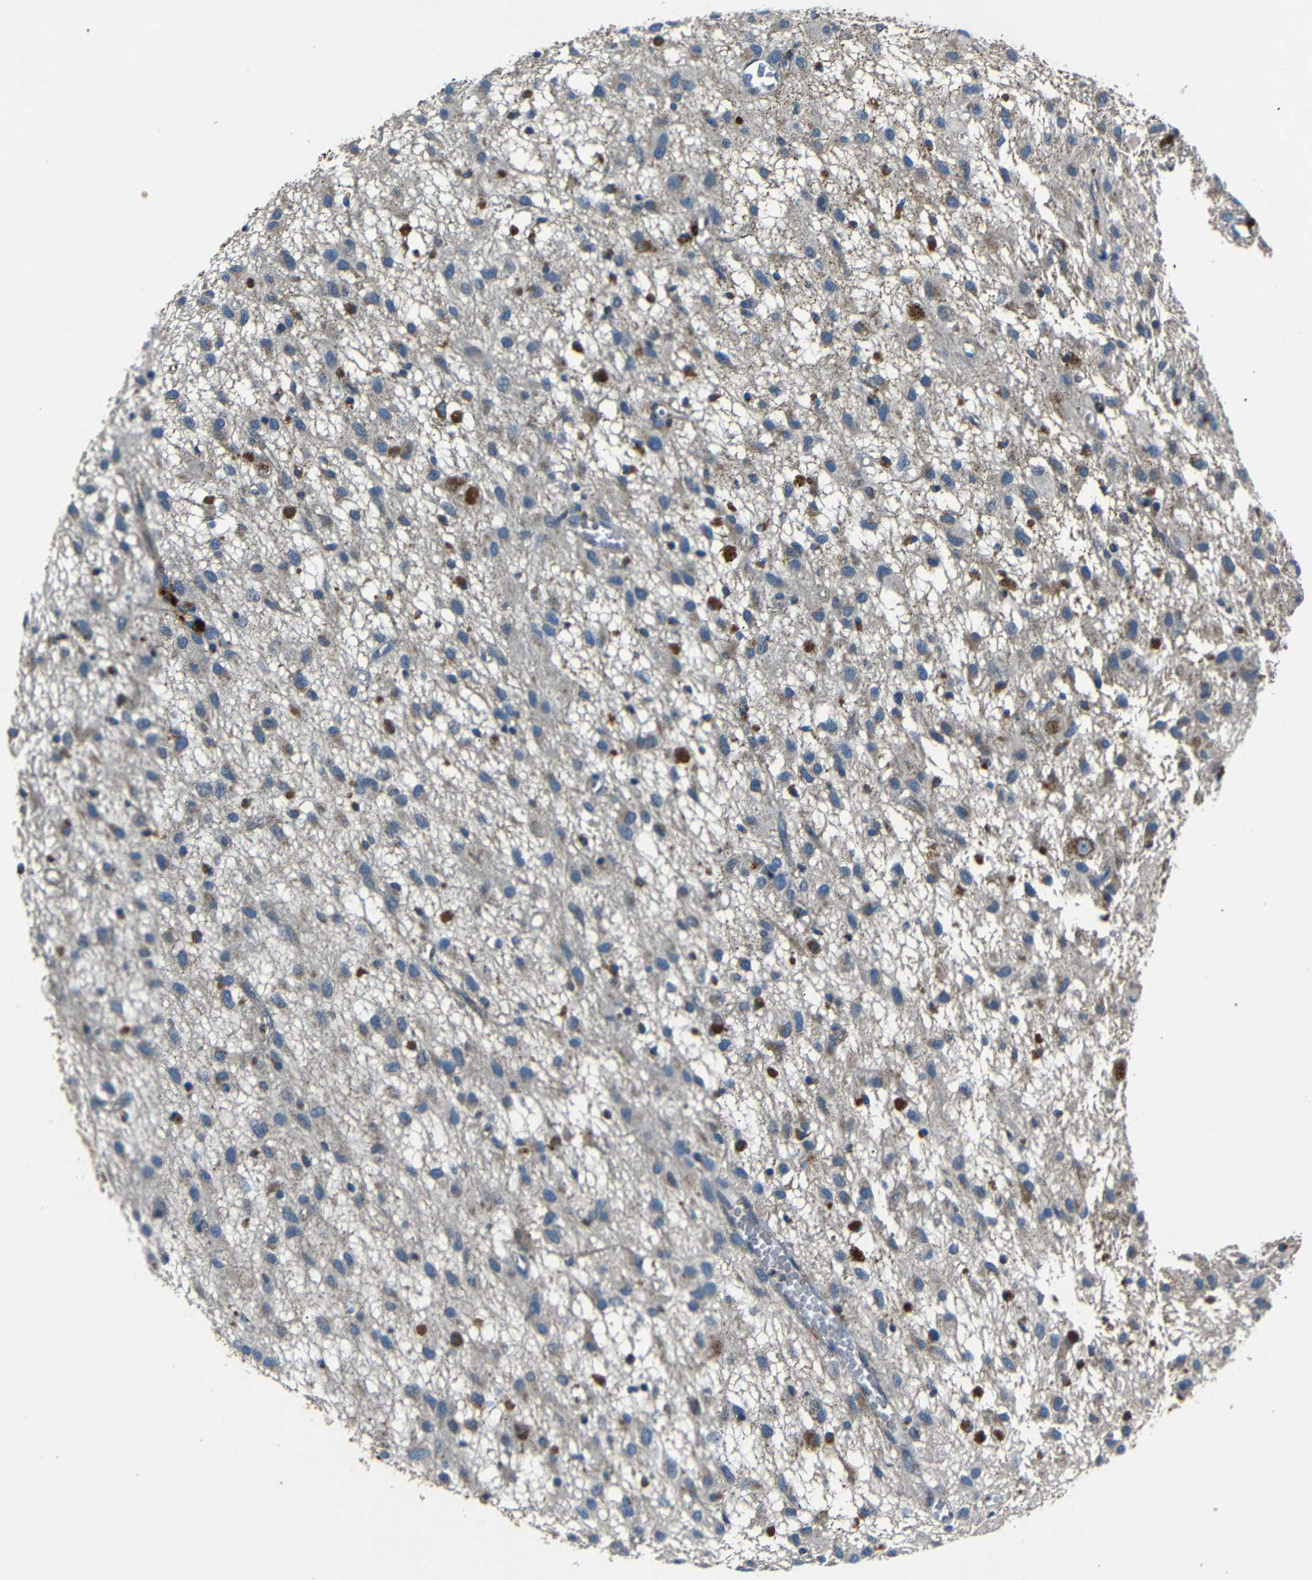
{"staining": {"intensity": "moderate", "quantity": ">75%", "location": "cytoplasmic/membranous"}, "tissue": "glioma", "cell_type": "Tumor cells", "image_type": "cancer", "snomed": [{"axis": "morphology", "description": "Glioma, malignant, Low grade"}, {"axis": "topography", "description": "Brain"}], "caption": "A brown stain shows moderate cytoplasmic/membranous positivity of a protein in human glioma tumor cells.", "gene": "NETO2", "patient": {"sex": "male", "age": 77}}